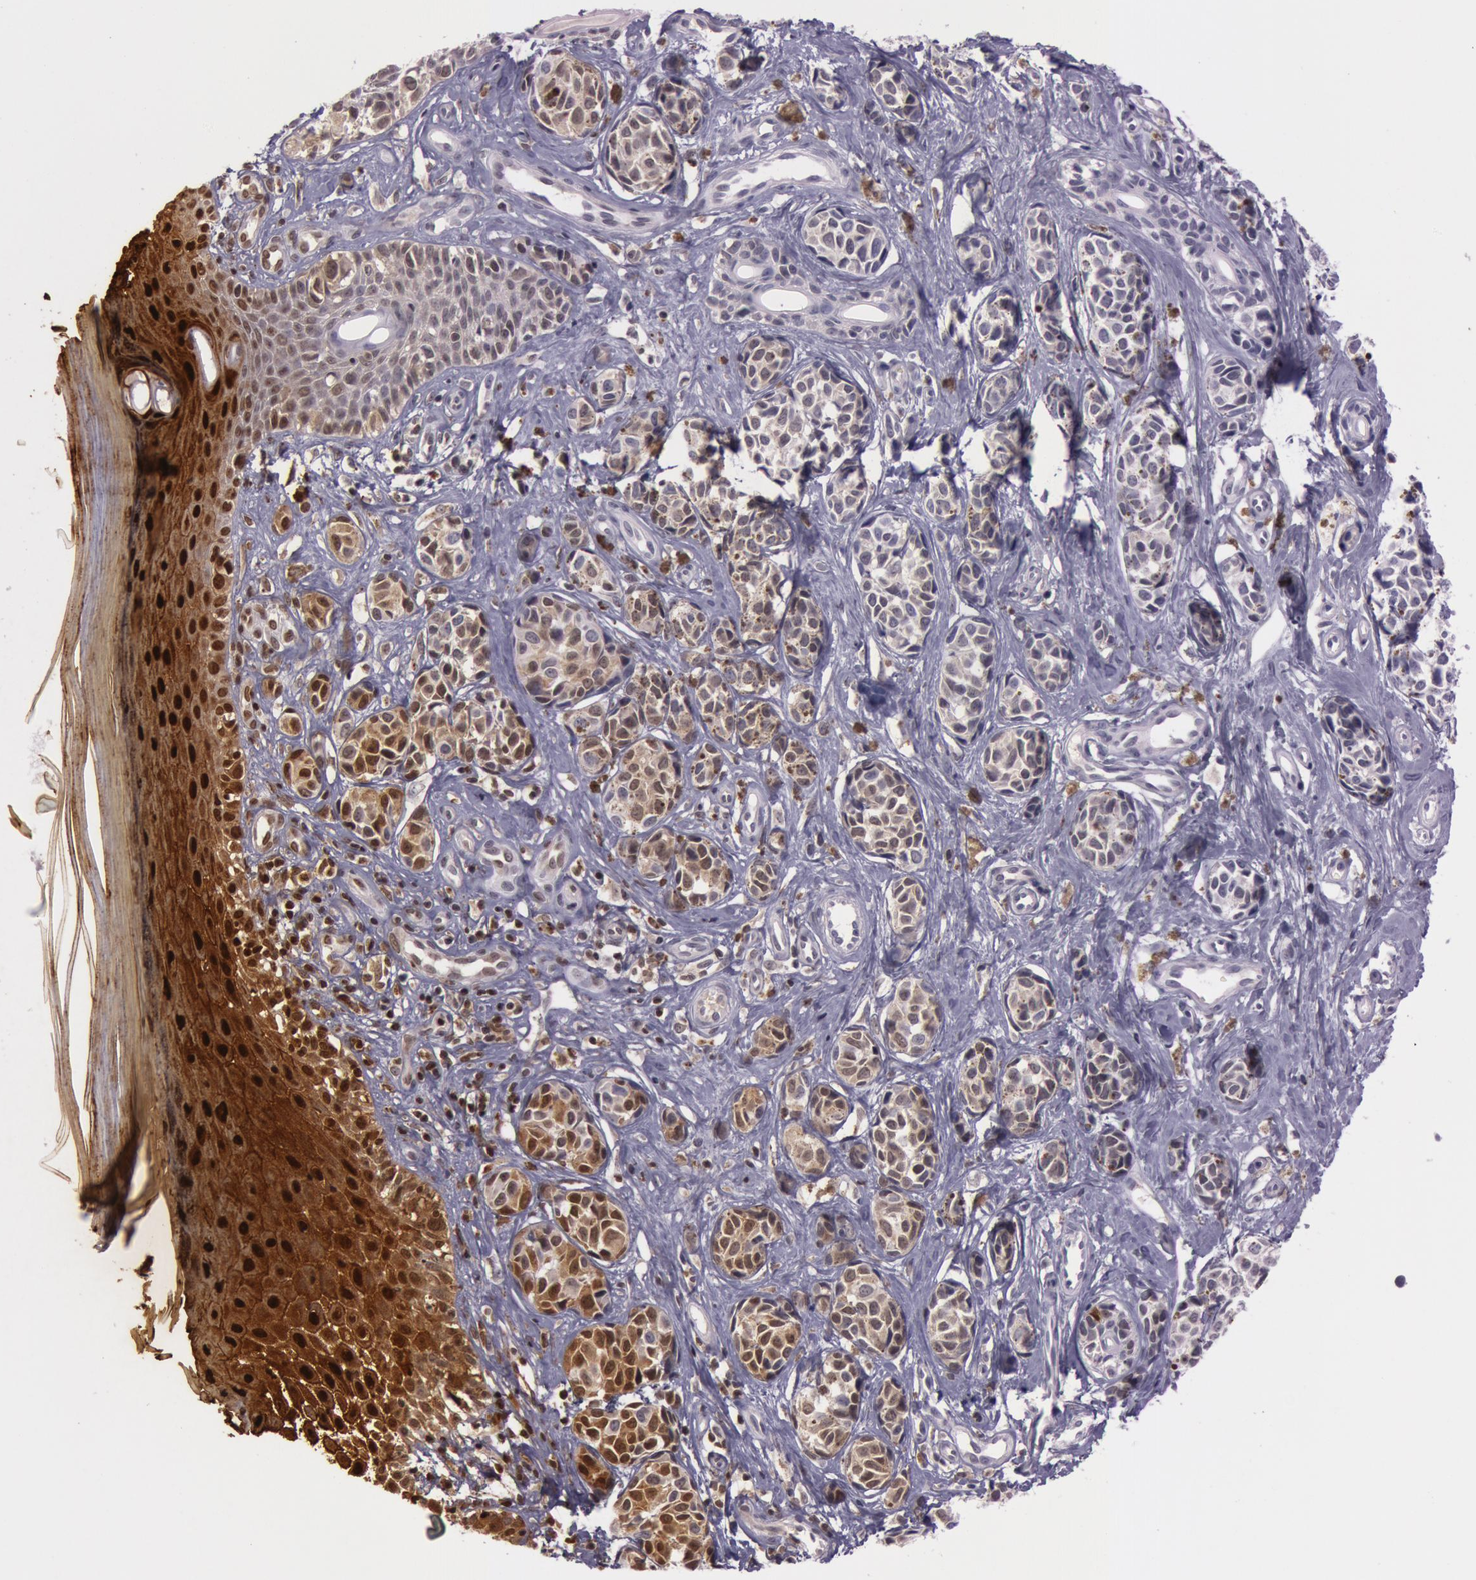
{"staining": {"intensity": "moderate", "quantity": "25%-75%", "location": "cytoplasmic/membranous"}, "tissue": "melanoma", "cell_type": "Tumor cells", "image_type": "cancer", "snomed": [{"axis": "morphology", "description": "Malignant melanoma, NOS"}, {"axis": "topography", "description": "Skin"}], "caption": "Protein staining shows moderate cytoplasmic/membranous positivity in approximately 25%-75% of tumor cells in melanoma. The staining is performed using DAB (3,3'-diaminobenzidine) brown chromogen to label protein expression. The nuclei are counter-stained blue using hematoxylin.", "gene": "S100A7", "patient": {"sex": "male", "age": 79}}